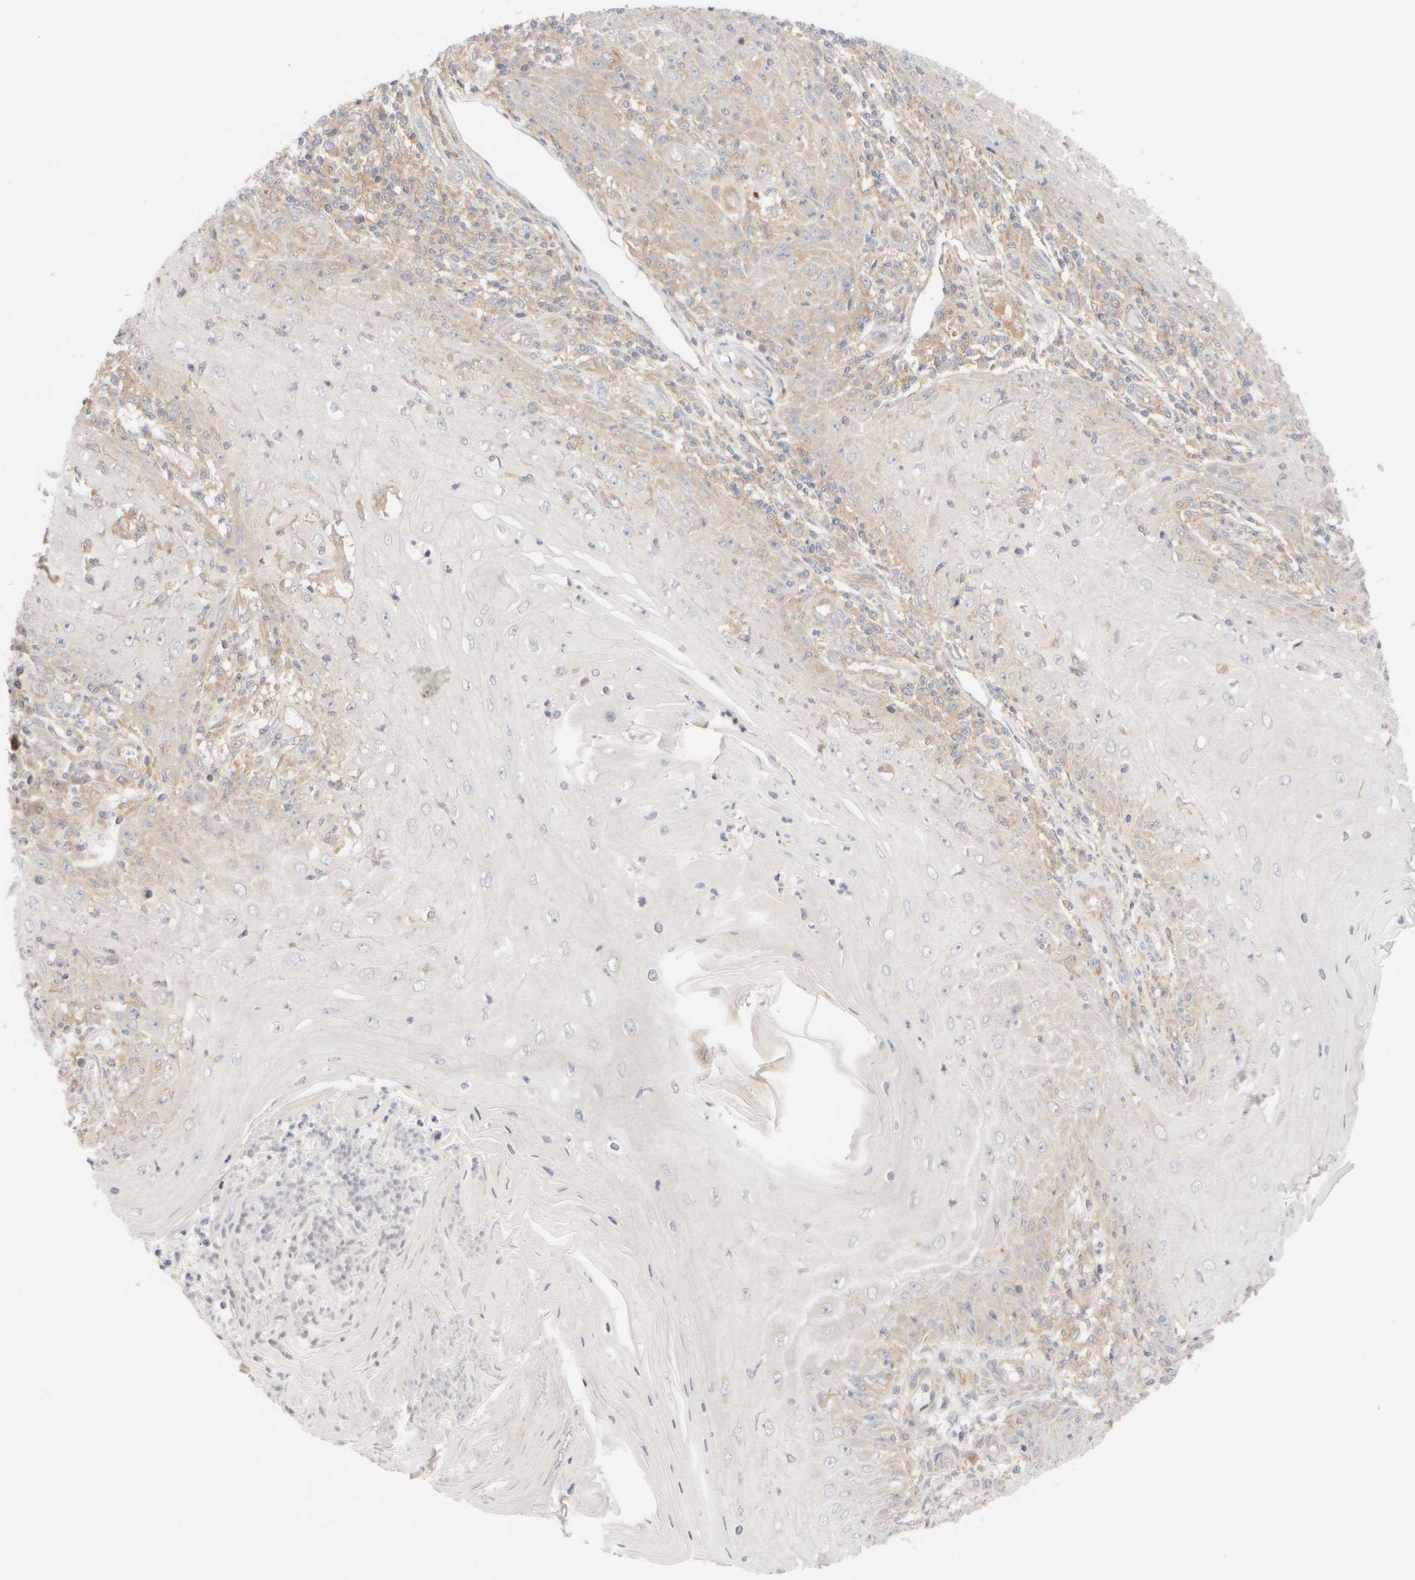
{"staining": {"intensity": "weak", "quantity": "<25%", "location": "cytoplasmic/membranous"}, "tissue": "skin cancer", "cell_type": "Tumor cells", "image_type": "cancer", "snomed": [{"axis": "morphology", "description": "Squamous cell carcinoma, NOS"}, {"axis": "topography", "description": "Skin"}], "caption": "Histopathology image shows no protein staining in tumor cells of squamous cell carcinoma (skin) tissue. The staining is performed using DAB brown chromogen with nuclei counter-stained in using hematoxylin.", "gene": "RABEP1", "patient": {"sex": "female", "age": 73}}